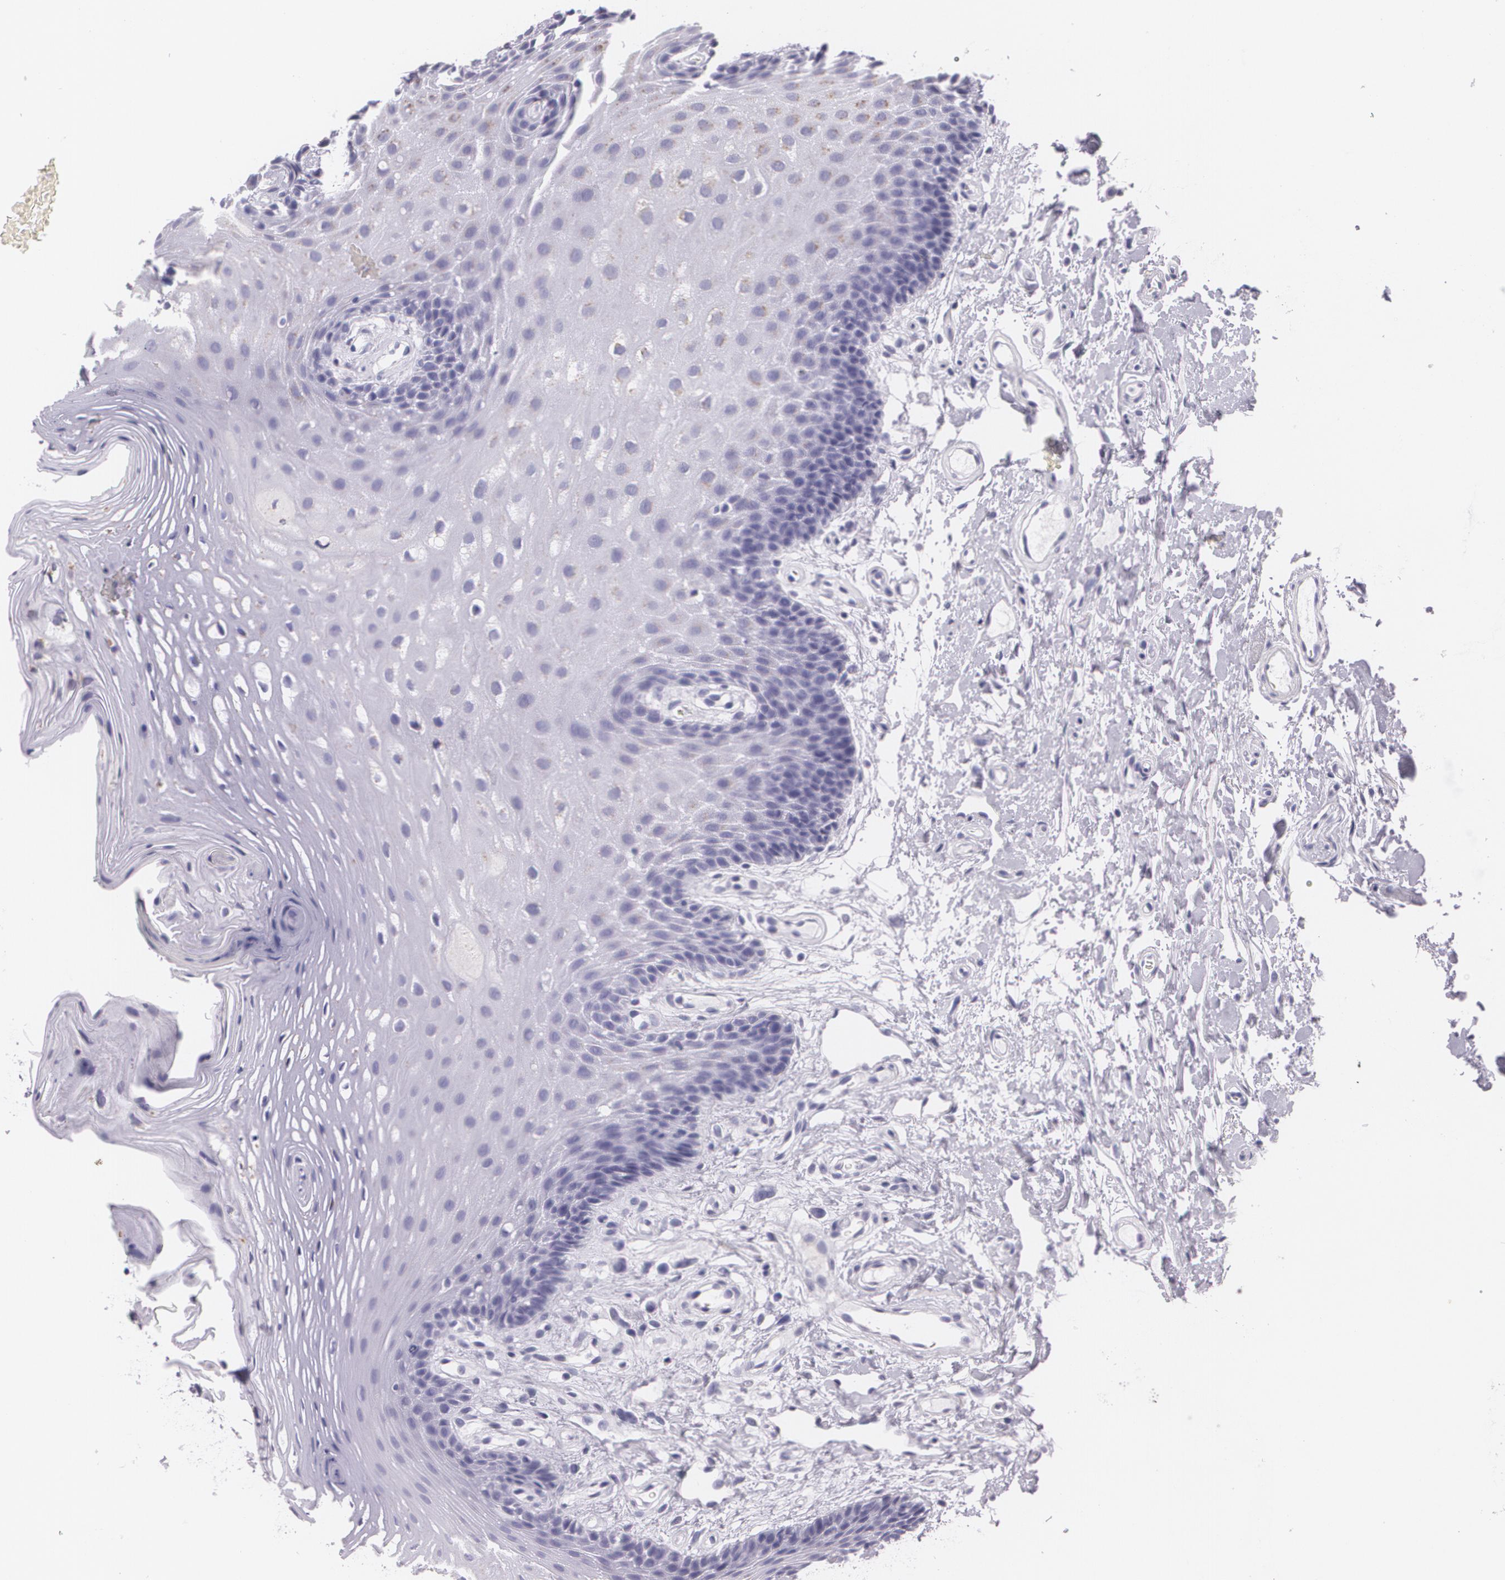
{"staining": {"intensity": "negative", "quantity": "none", "location": "none"}, "tissue": "oral mucosa", "cell_type": "Squamous epithelial cells", "image_type": "normal", "snomed": [{"axis": "morphology", "description": "Normal tissue, NOS"}, {"axis": "topography", "description": "Oral tissue"}], "caption": "The photomicrograph demonstrates no significant positivity in squamous epithelial cells of oral mucosa. (DAB IHC, high magnification).", "gene": "DLG4", "patient": {"sex": "male", "age": 62}}